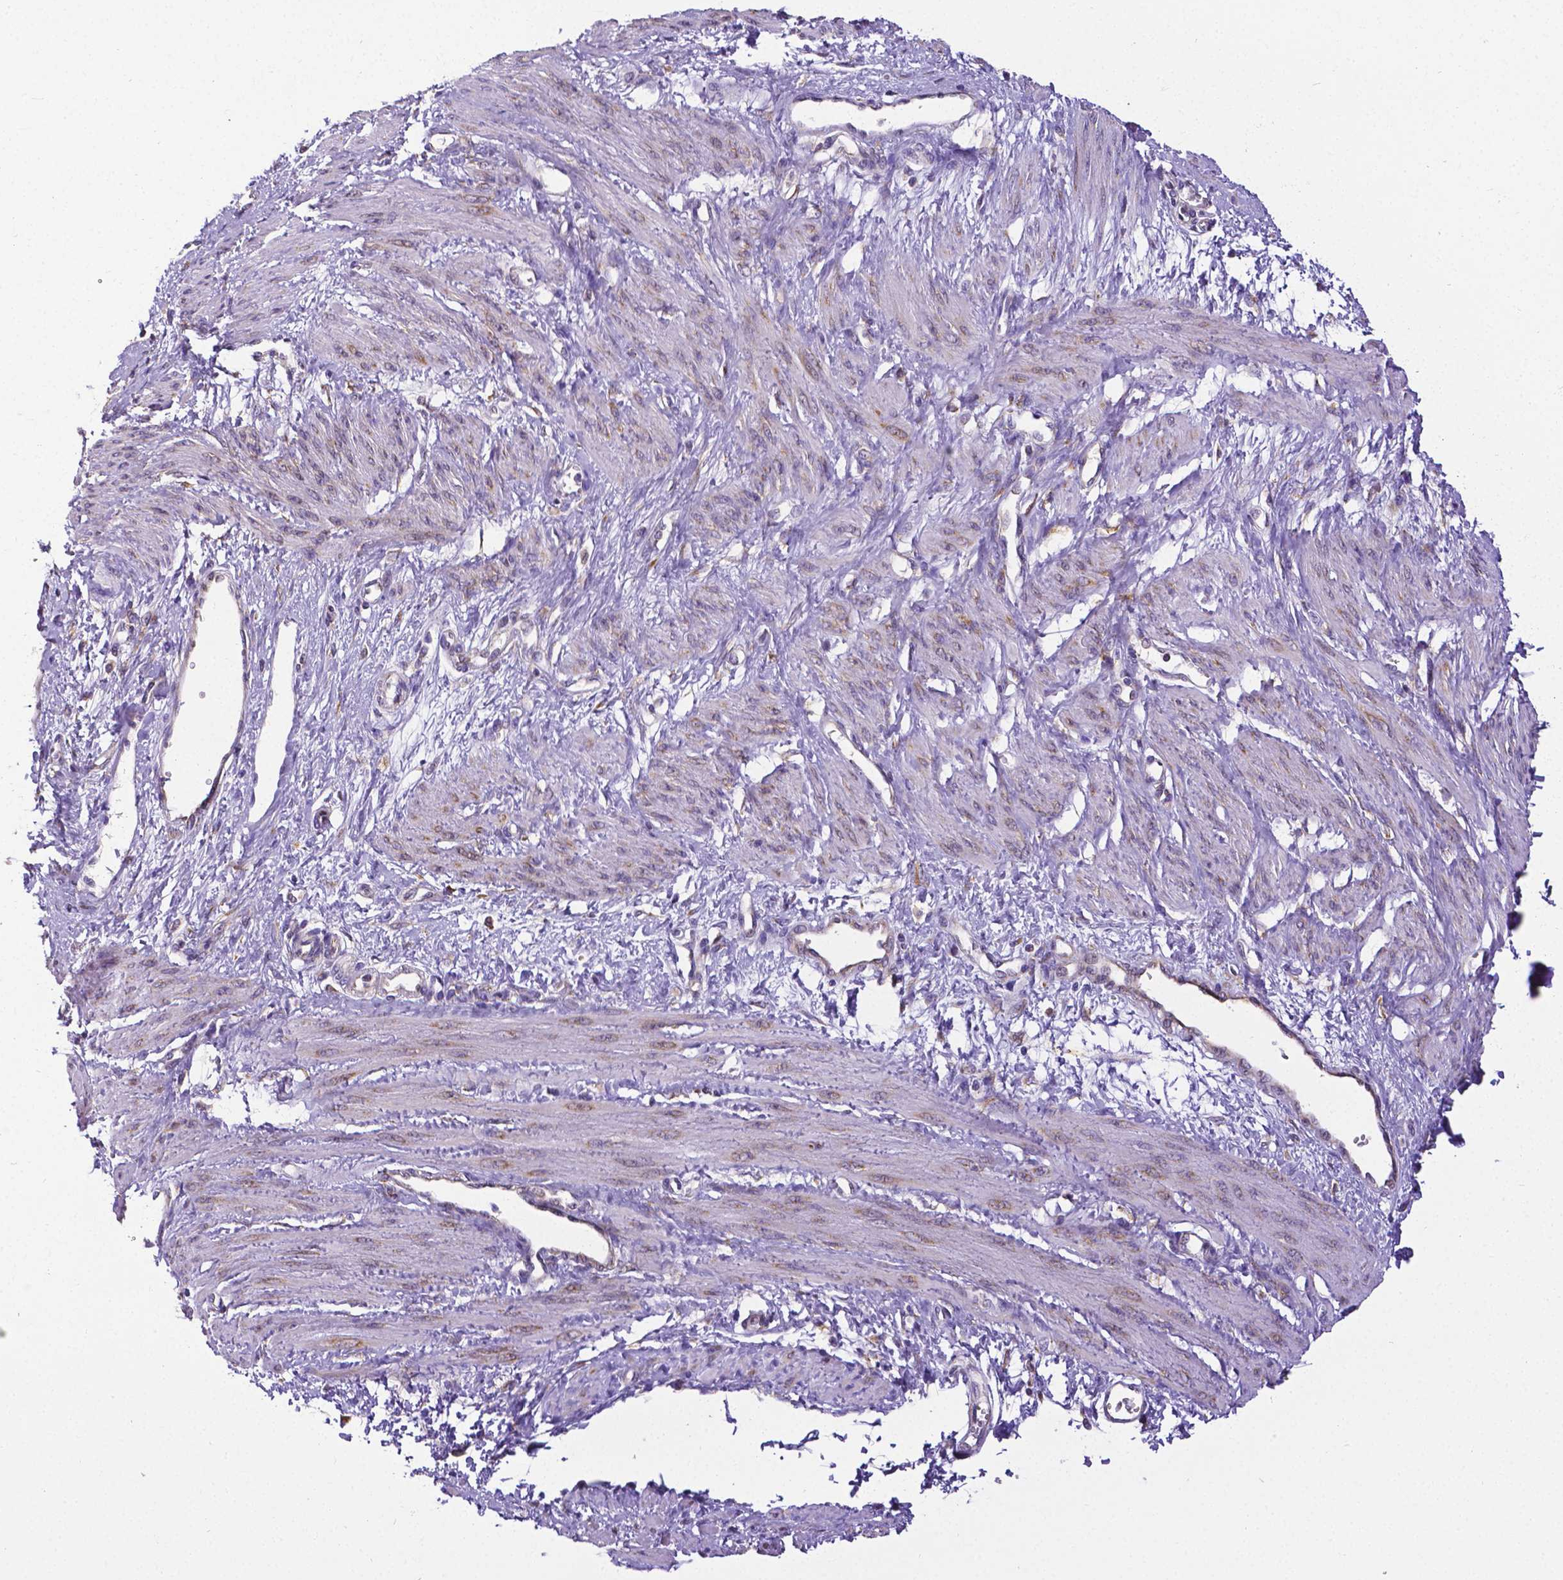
{"staining": {"intensity": "moderate", "quantity": "25%-75%", "location": "cytoplasmic/membranous"}, "tissue": "smooth muscle", "cell_type": "Smooth muscle cells", "image_type": "normal", "snomed": [{"axis": "morphology", "description": "Normal tissue, NOS"}, {"axis": "topography", "description": "Smooth muscle"}, {"axis": "topography", "description": "Uterus"}], "caption": "Immunohistochemistry (IHC) histopathology image of benign smooth muscle stained for a protein (brown), which reveals medium levels of moderate cytoplasmic/membranous staining in approximately 25%-75% of smooth muscle cells.", "gene": "MTDH", "patient": {"sex": "female", "age": 39}}